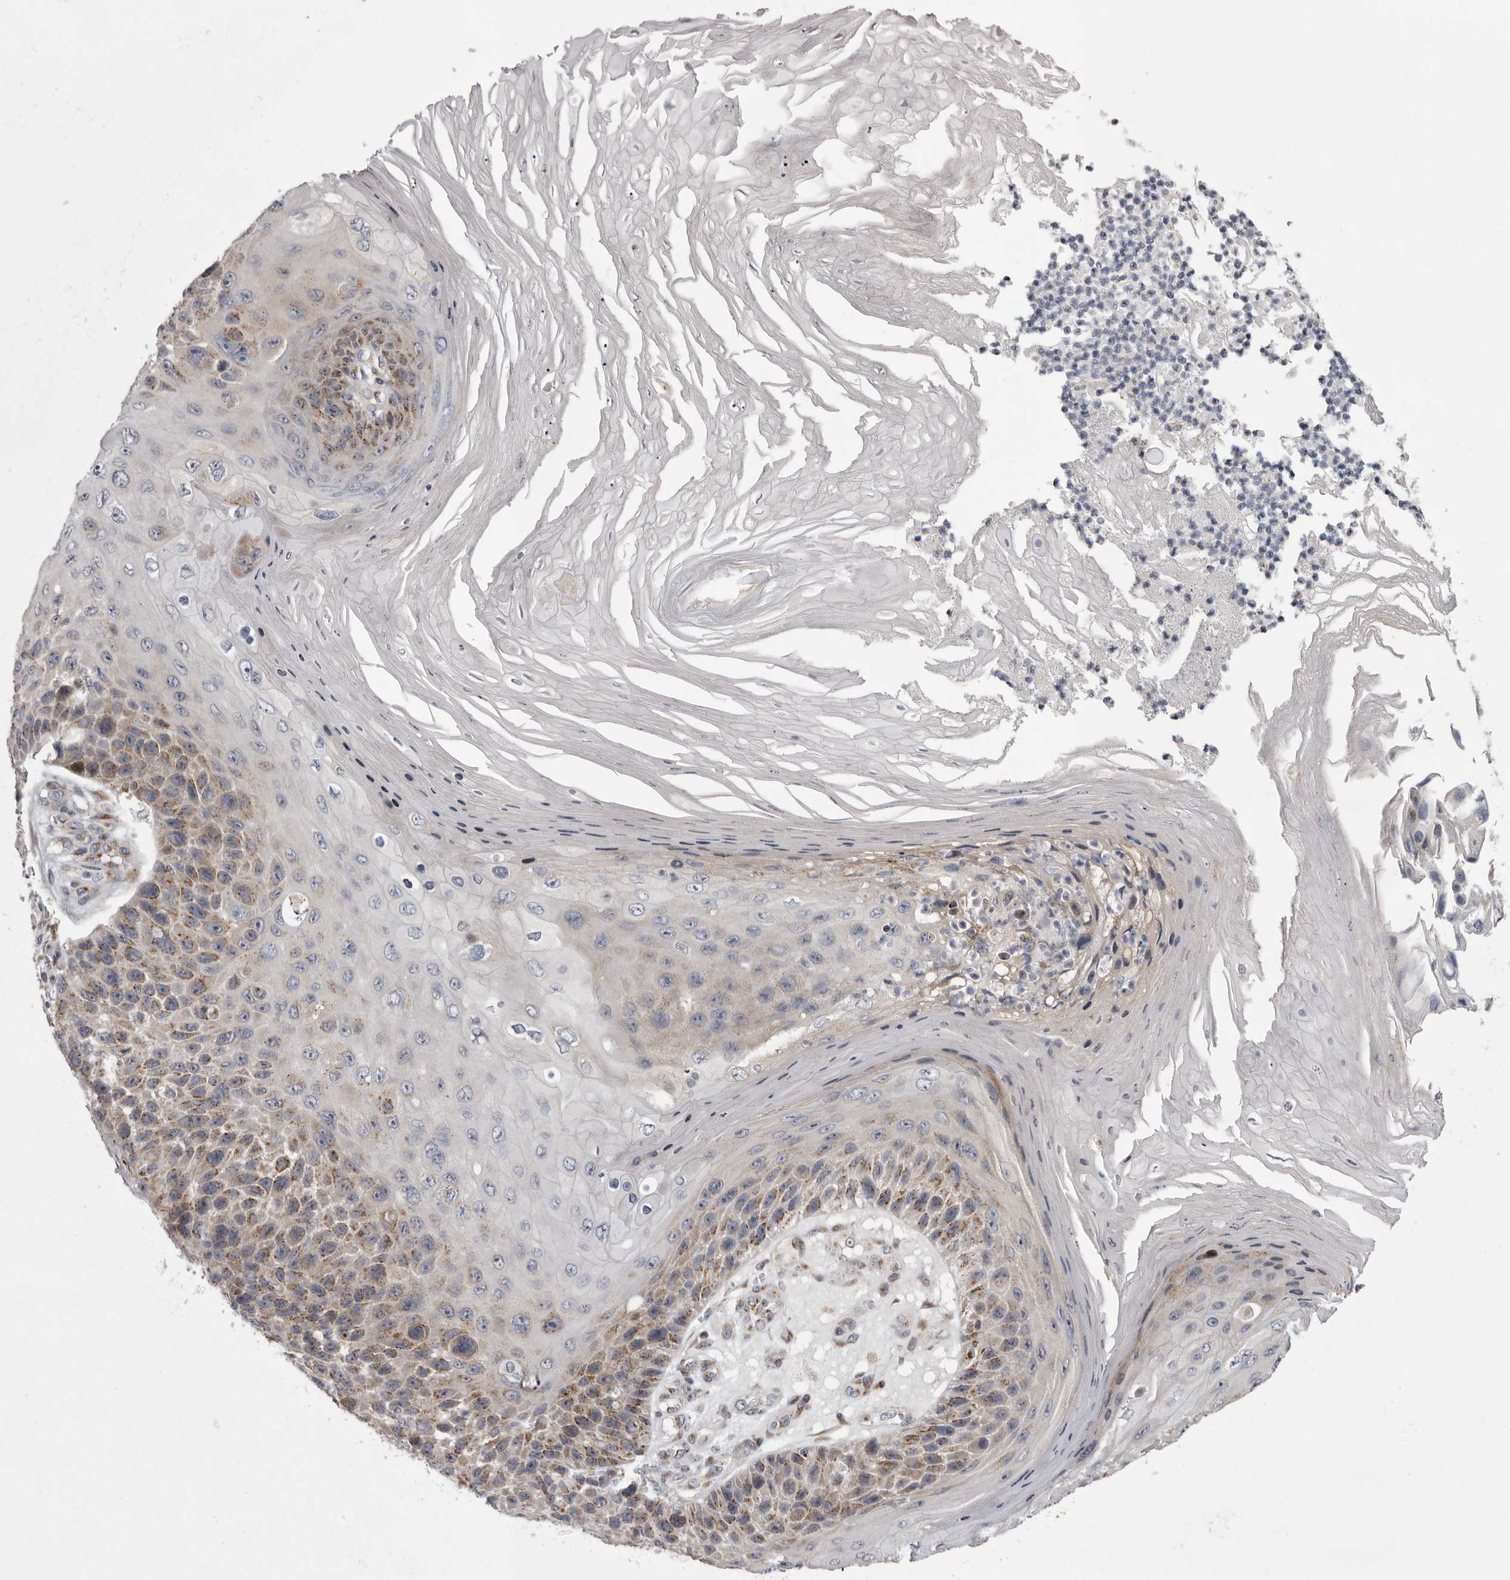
{"staining": {"intensity": "moderate", "quantity": ">75%", "location": "cytoplasmic/membranous"}, "tissue": "skin cancer", "cell_type": "Tumor cells", "image_type": "cancer", "snomed": [{"axis": "morphology", "description": "Squamous cell carcinoma, NOS"}, {"axis": "topography", "description": "Skin"}], "caption": "DAB immunohistochemical staining of human squamous cell carcinoma (skin) displays moderate cytoplasmic/membranous protein positivity in approximately >75% of tumor cells. The staining was performed using DAB to visualize the protein expression in brown, while the nuclei were stained in blue with hematoxylin (Magnification: 20x).", "gene": "WDR47", "patient": {"sex": "female", "age": 88}}